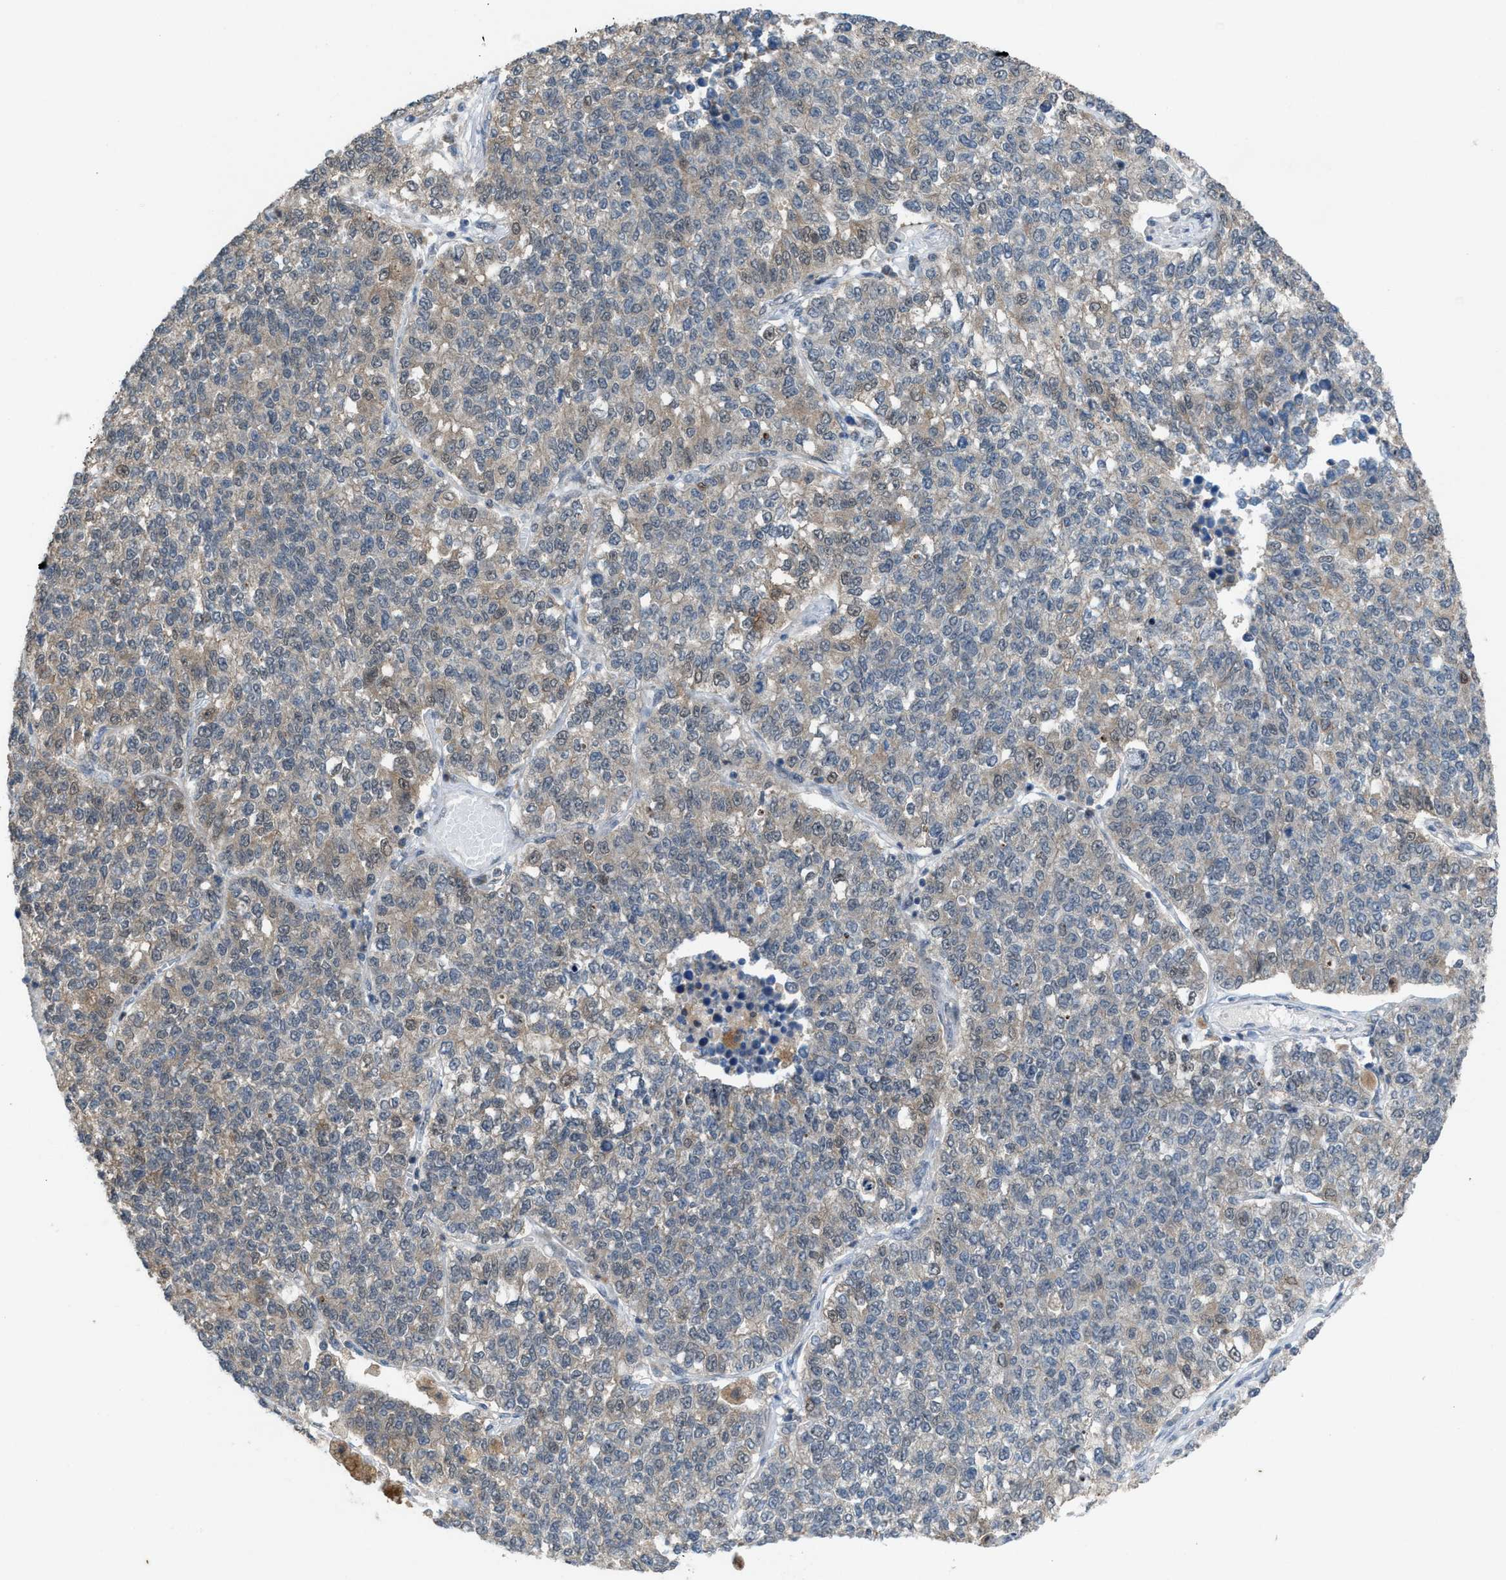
{"staining": {"intensity": "weak", "quantity": "<25%", "location": "cytoplasmic/membranous"}, "tissue": "lung cancer", "cell_type": "Tumor cells", "image_type": "cancer", "snomed": [{"axis": "morphology", "description": "Adenocarcinoma, NOS"}, {"axis": "topography", "description": "Lung"}], "caption": "Lung cancer was stained to show a protein in brown. There is no significant staining in tumor cells. (DAB (3,3'-diaminobenzidine) IHC with hematoxylin counter stain).", "gene": "PLAA", "patient": {"sex": "male", "age": 49}}